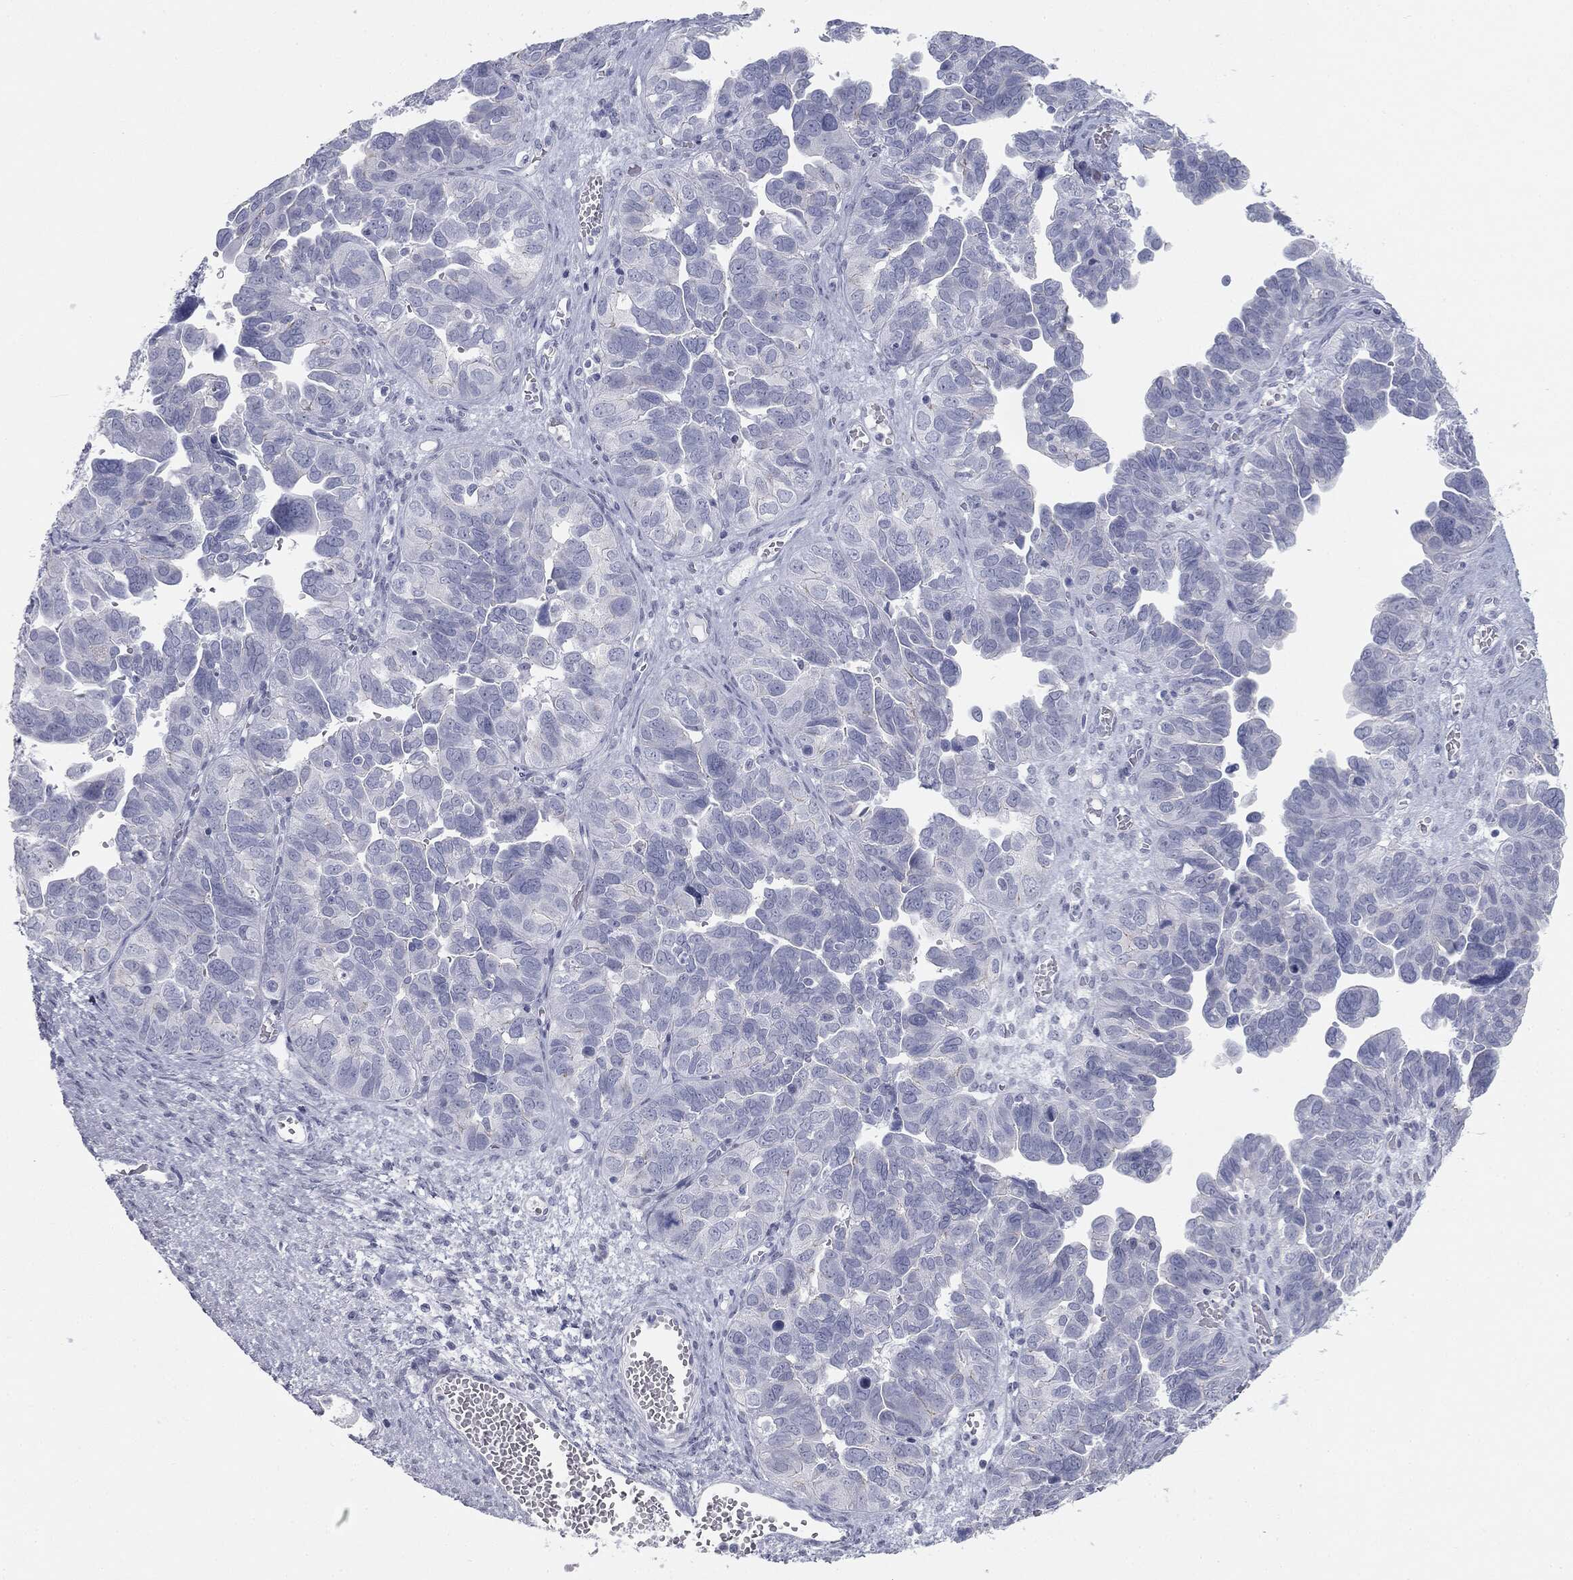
{"staining": {"intensity": "negative", "quantity": "none", "location": "none"}, "tissue": "ovarian cancer", "cell_type": "Tumor cells", "image_type": "cancer", "snomed": [{"axis": "morphology", "description": "Cystadenocarcinoma, serous, NOS"}, {"axis": "topography", "description": "Ovary"}], "caption": "The photomicrograph displays no staining of tumor cells in ovarian serous cystadenocarcinoma.", "gene": "TPO", "patient": {"sex": "female", "age": 64}}